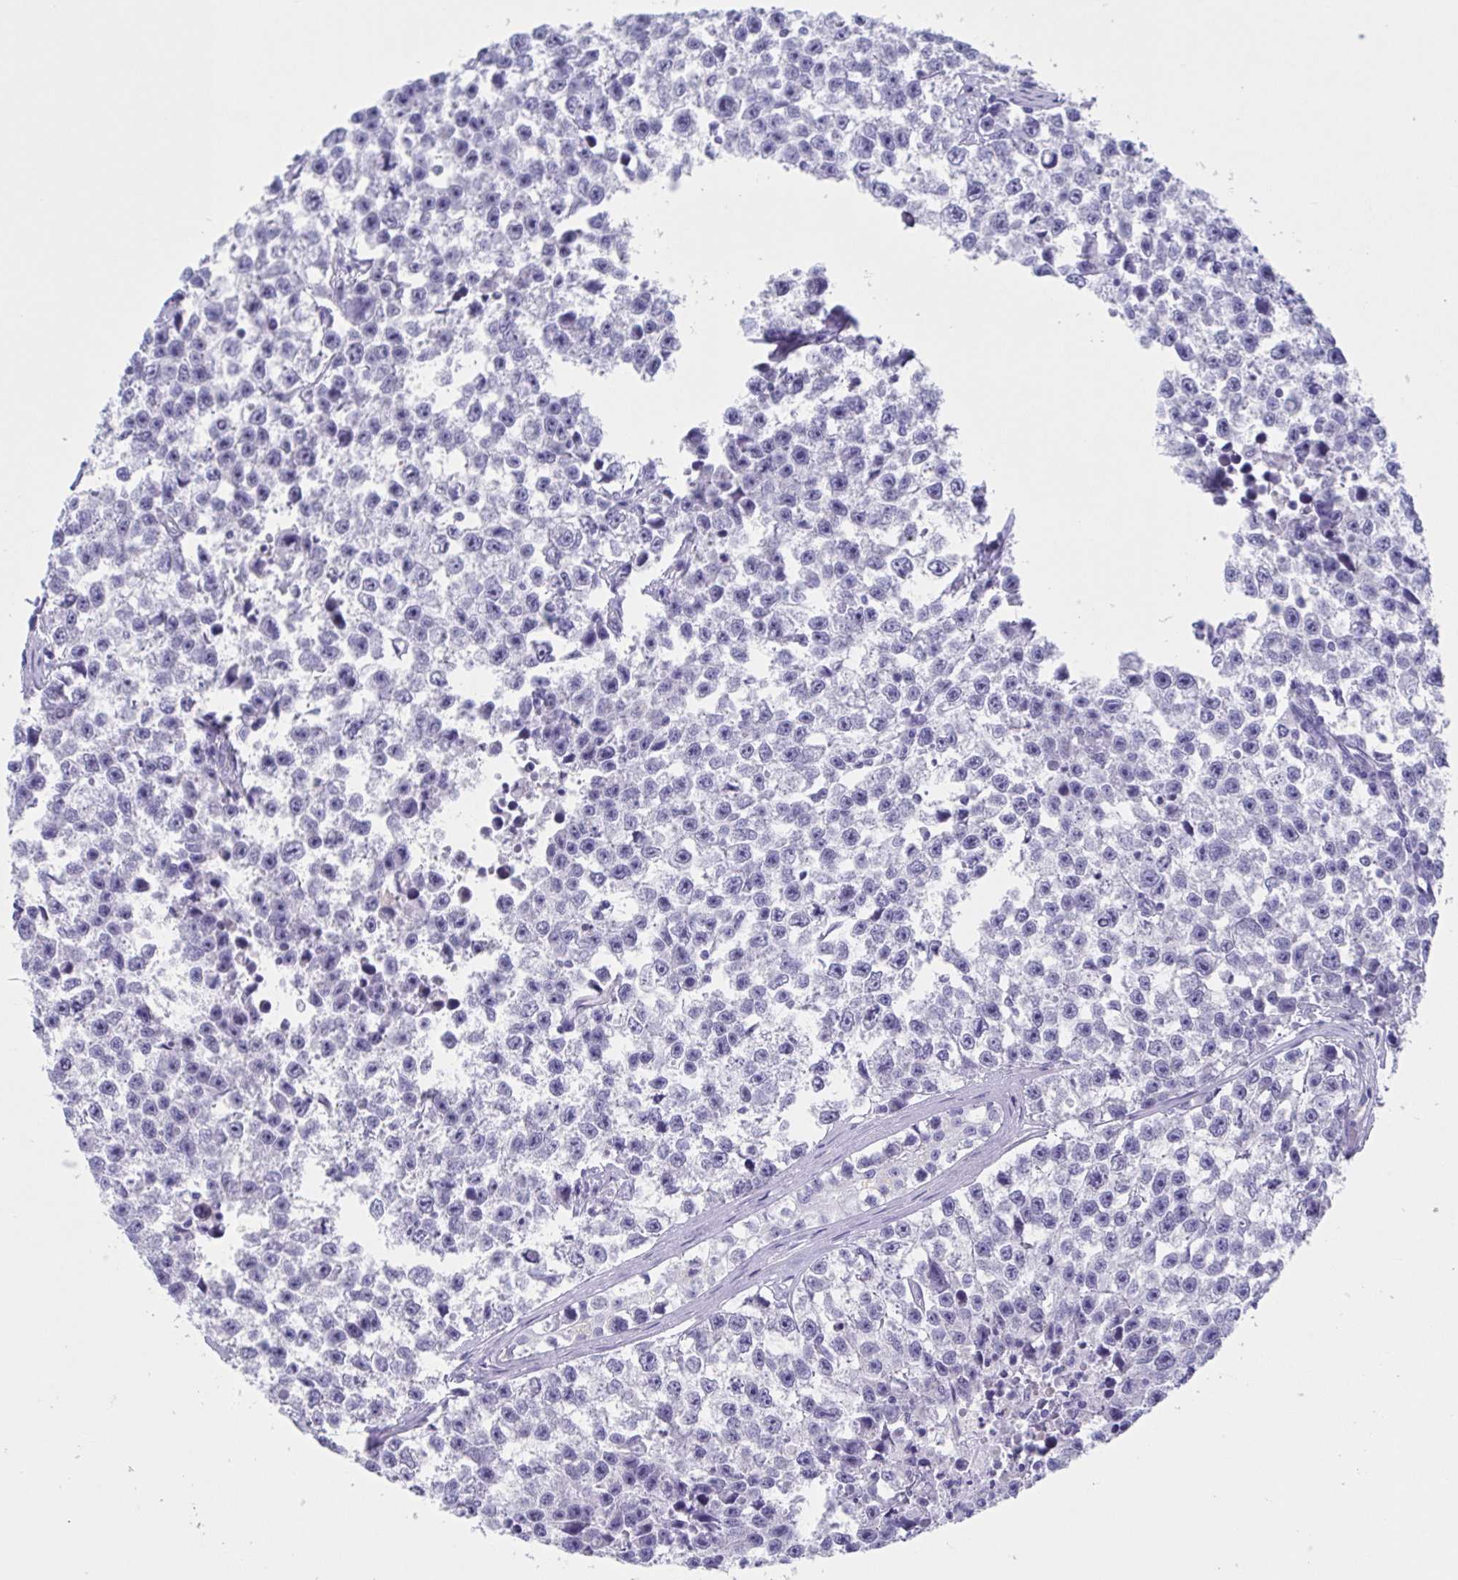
{"staining": {"intensity": "negative", "quantity": "none", "location": "none"}, "tissue": "testis cancer", "cell_type": "Tumor cells", "image_type": "cancer", "snomed": [{"axis": "morphology", "description": "Seminoma, NOS"}, {"axis": "topography", "description": "Testis"}], "caption": "Immunohistochemistry (IHC) photomicrograph of neoplastic tissue: human seminoma (testis) stained with DAB (3,3'-diaminobenzidine) exhibits no significant protein positivity in tumor cells.", "gene": "TEX12", "patient": {"sex": "male", "age": 26}}